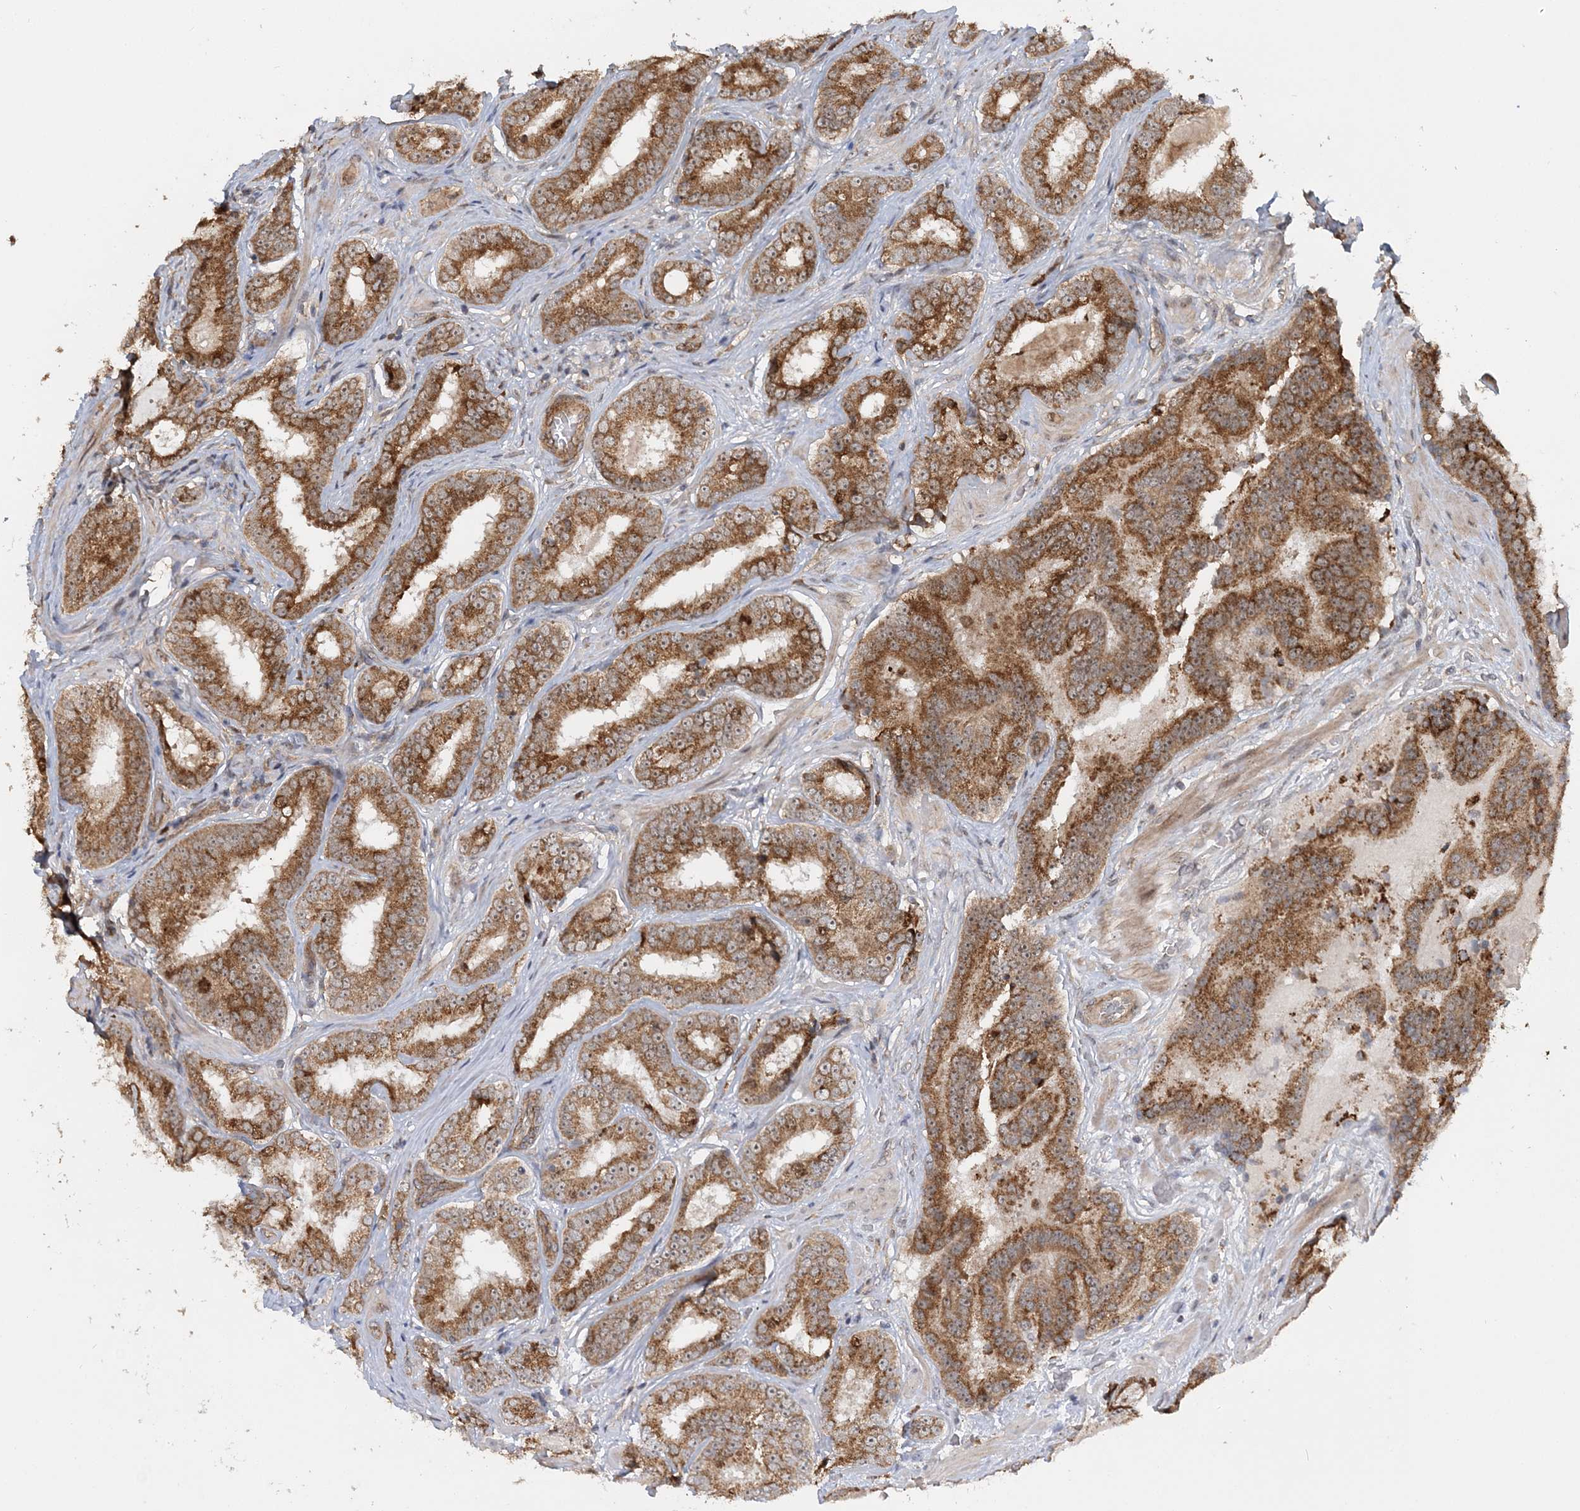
{"staining": {"intensity": "strong", "quantity": ">75%", "location": "cytoplasmic/membranous"}, "tissue": "prostate cancer", "cell_type": "Tumor cells", "image_type": "cancer", "snomed": [{"axis": "morphology", "description": "Adenocarcinoma, High grade"}, {"axis": "topography", "description": "Prostate"}], "caption": "An image of human prostate adenocarcinoma (high-grade) stained for a protein reveals strong cytoplasmic/membranous brown staining in tumor cells.", "gene": "KIF4A", "patient": {"sex": "male", "age": 57}}